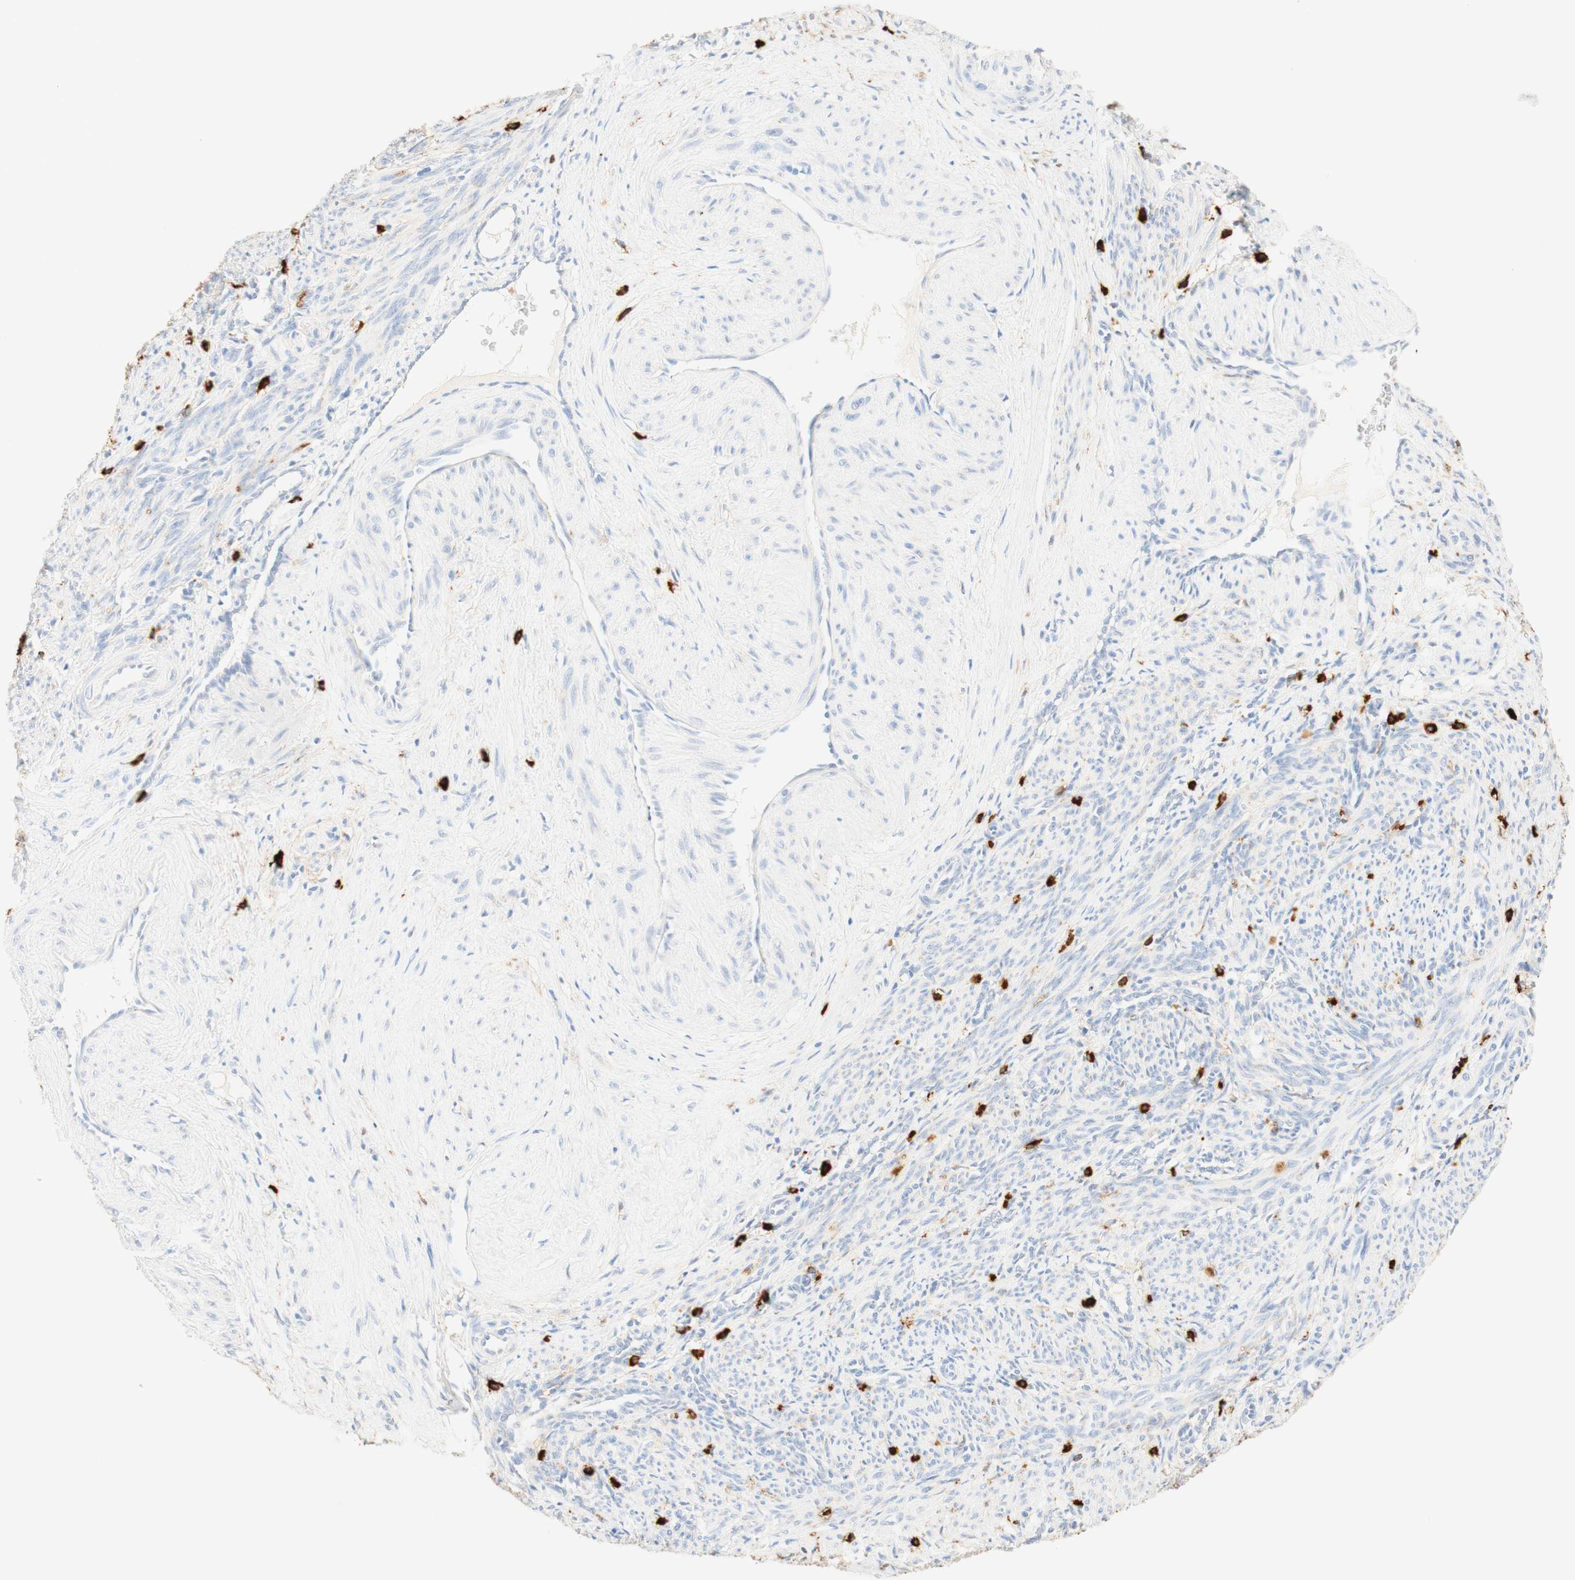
{"staining": {"intensity": "negative", "quantity": "none", "location": "none"}, "tissue": "smooth muscle", "cell_type": "Smooth muscle cells", "image_type": "normal", "snomed": [{"axis": "morphology", "description": "Normal tissue, NOS"}, {"axis": "topography", "description": "Endometrium"}], "caption": "High power microscopy photomicrograph of an immunohistochemistry image of unremarkable smooth muscle, revealing no significant positivity in smooth muscle cells. The staining is performed using DAB brown chromogen with nuclei counter-stained in using hematoxylin.", "gene": "CD63", "patient": {"sex": "female", "age": 33}}